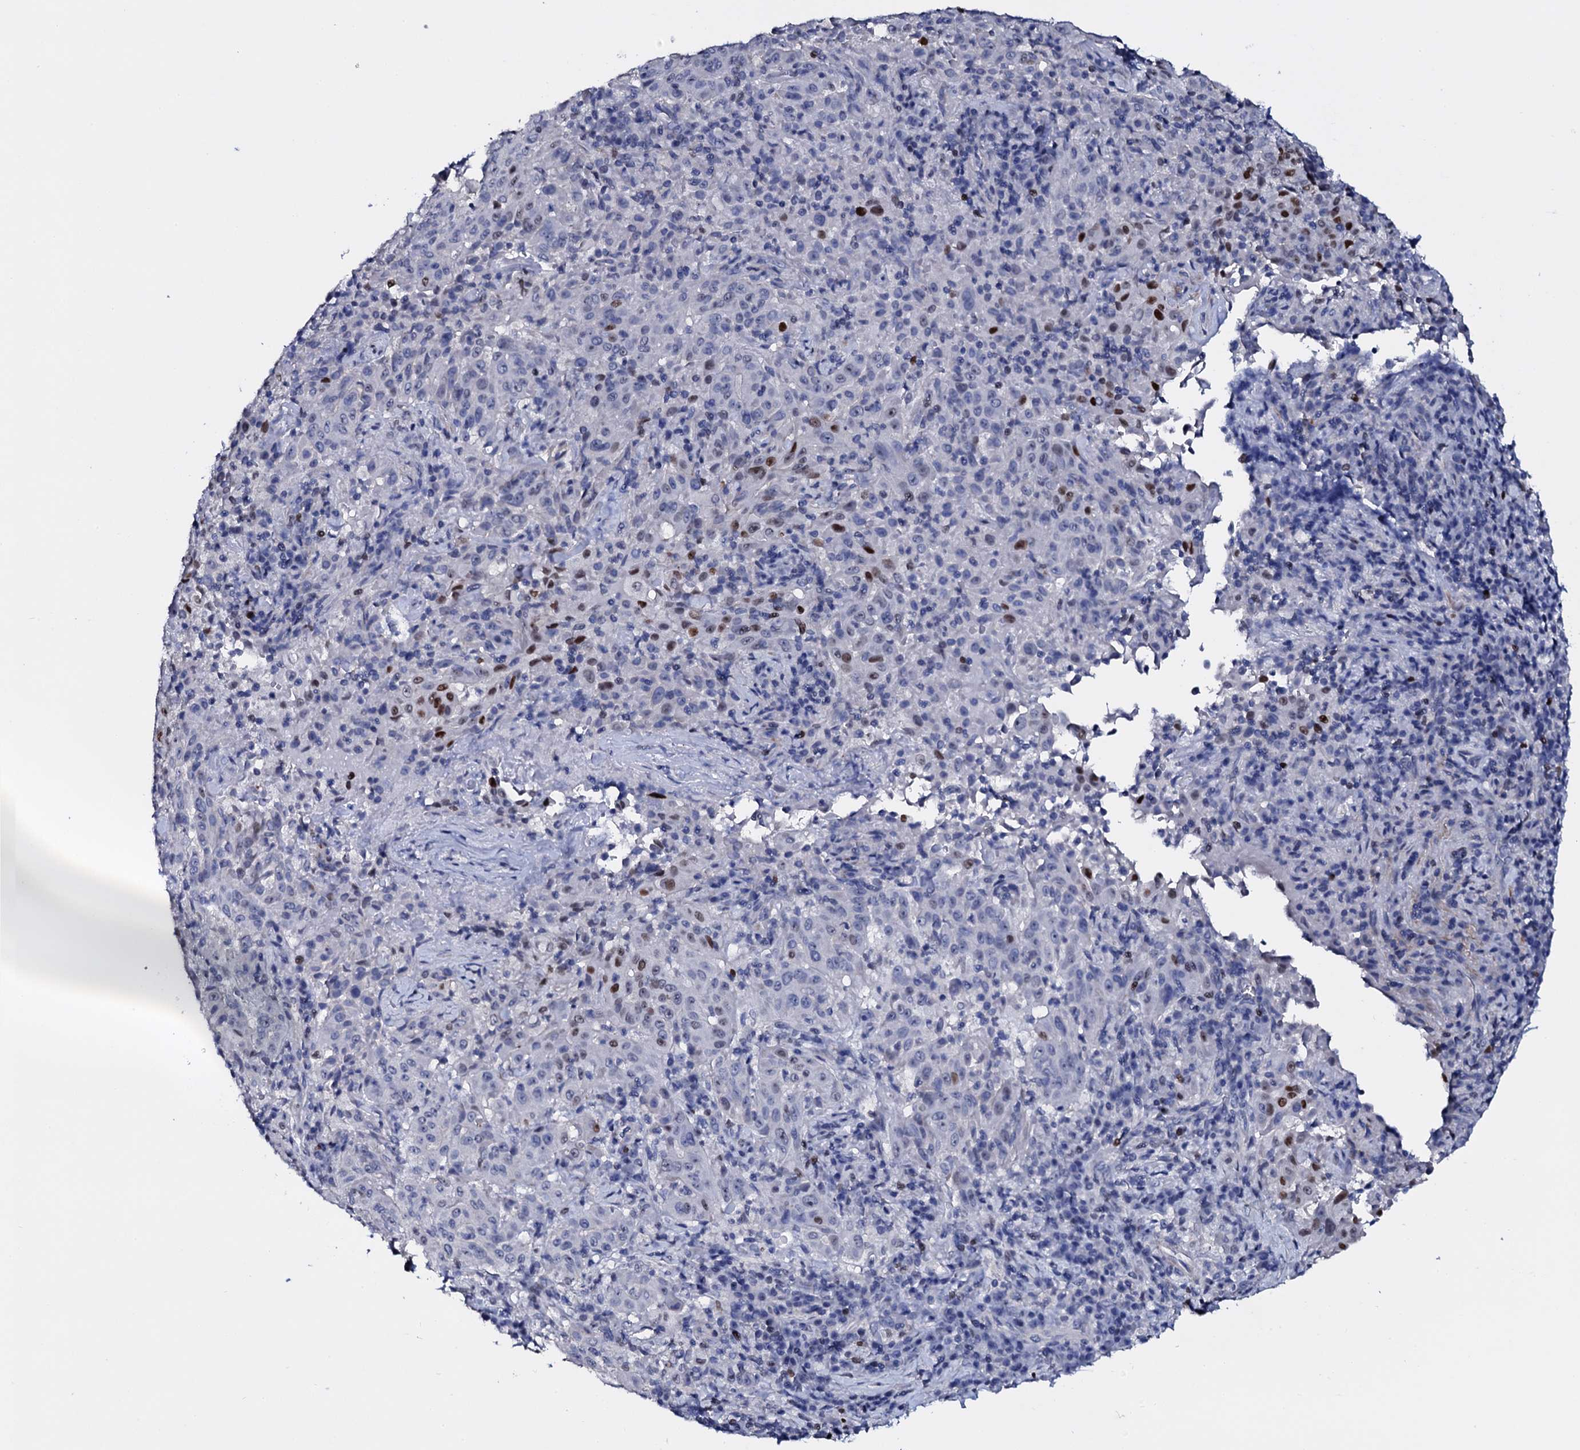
{"staining": {"intensity": "moderate", "quantity": "<25%", "location": "nuclear"}, "tissue": "pancreatic cancer", "cell_type": "Tumor cells", "image_type": "cancer", "snomed": [{"axis": "morphology", "description": "Adenocarcinoma, NOS"}, {"axis": "topography", "description": "Pancreas"}], "caption": "Immunohistochemistry (IHC) photomicrograph of pancreatic cancer stained for a protein (brown), which exhibits low levels of moderate nuclear expression in about <25% of tumor cells.", "gene": "NPM2", "patient": {"sex": "male", "age": 63}}